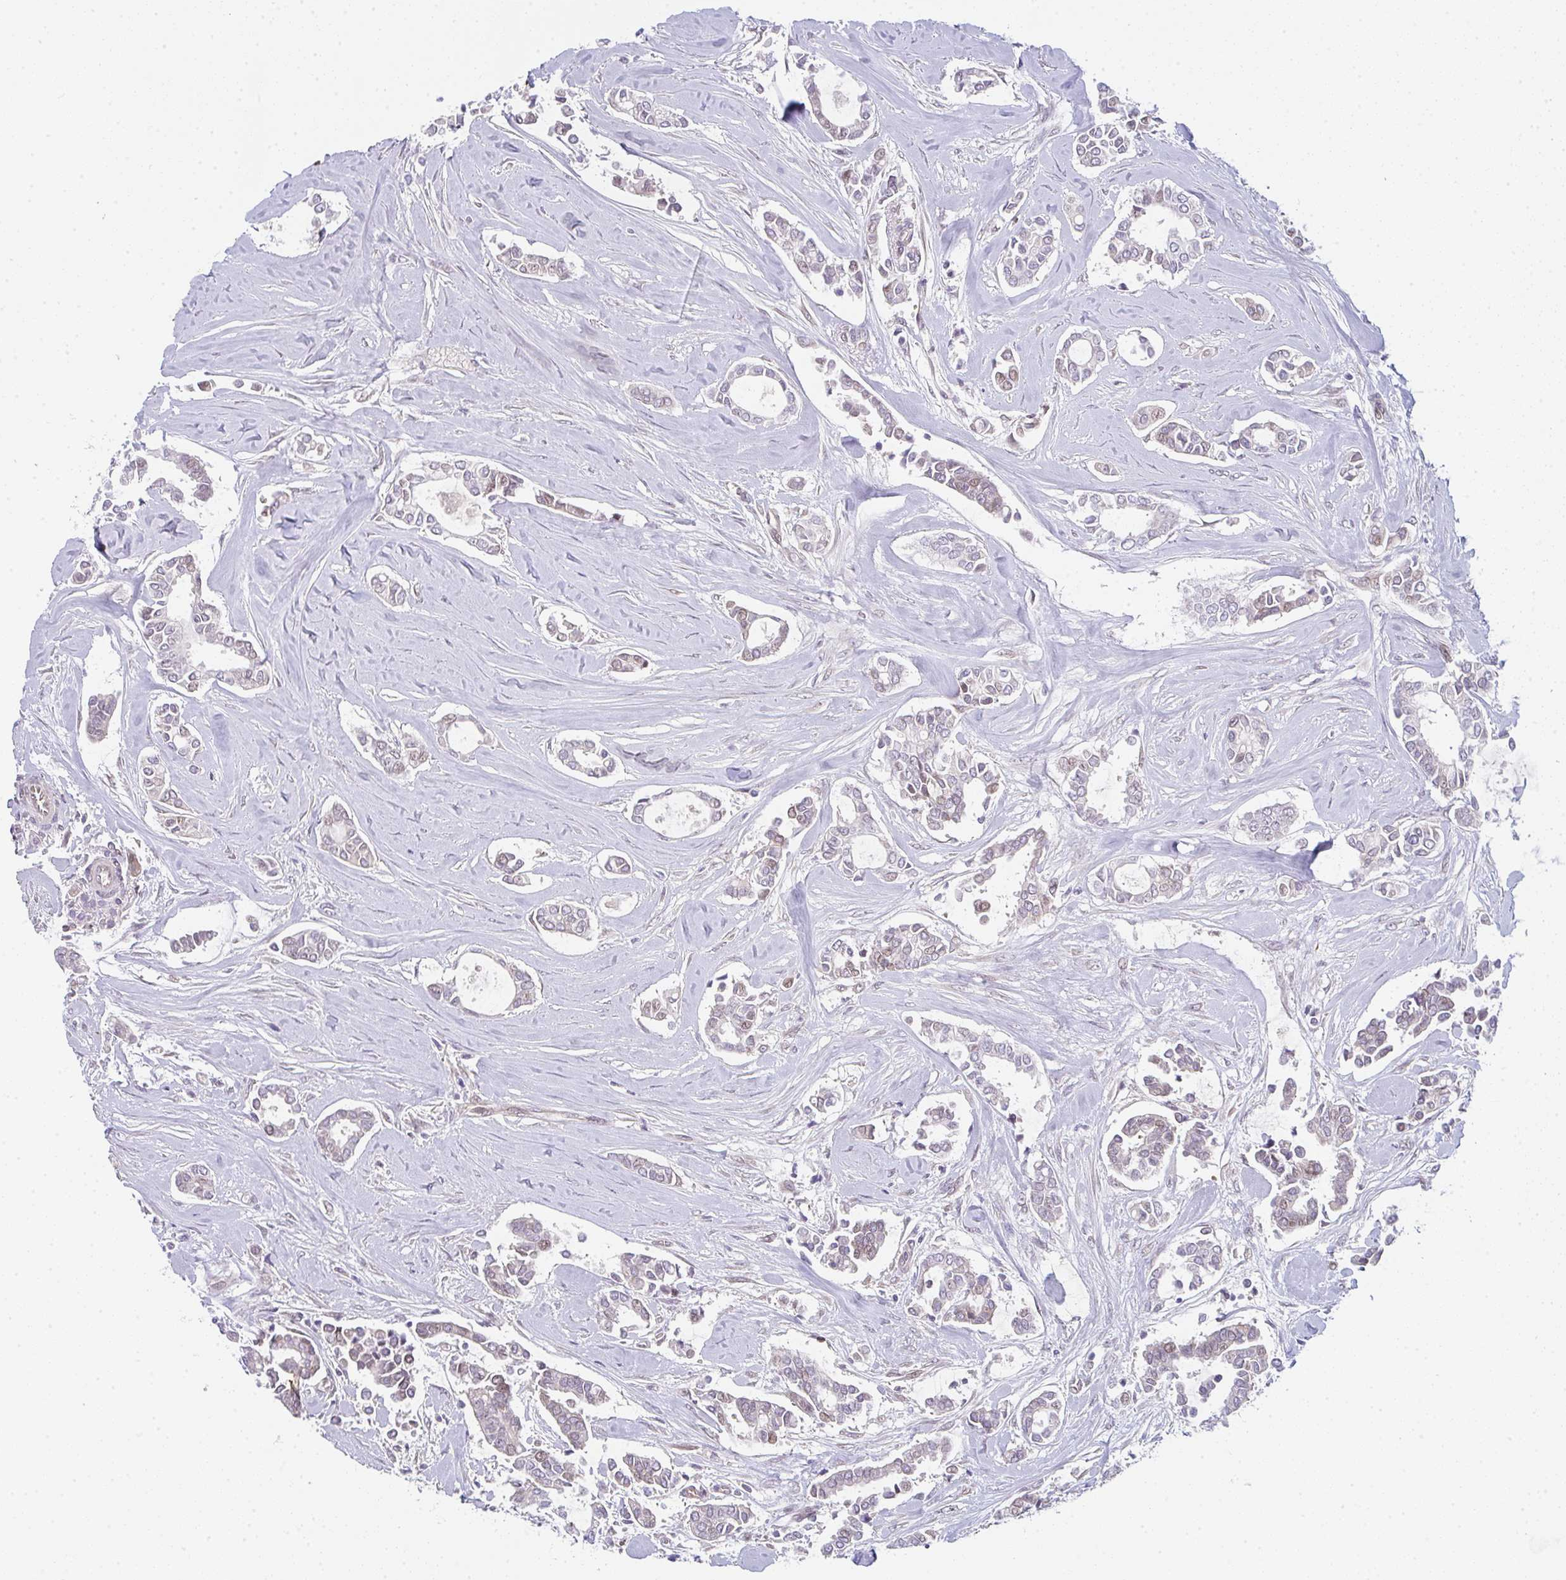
{"staining": {"intensity": "negative", "quantity": "none", "location": "none"}, "tissue": "breast cancer", "cell_type": "Tumor cells", "image_type": "cancer", "snomed": [{"axis": "morphology", "description": "Duct carcinoma"}, {"axis": "topography", "description": "Breast"}], "caption": "This is an immunohistochemistry histopathology image of infiltrating ductal carcinoma (breast). There is no expression in tumor cells.", "gene": "TNFRSF10A", "patient": {"sex": "female", "age": 84}}